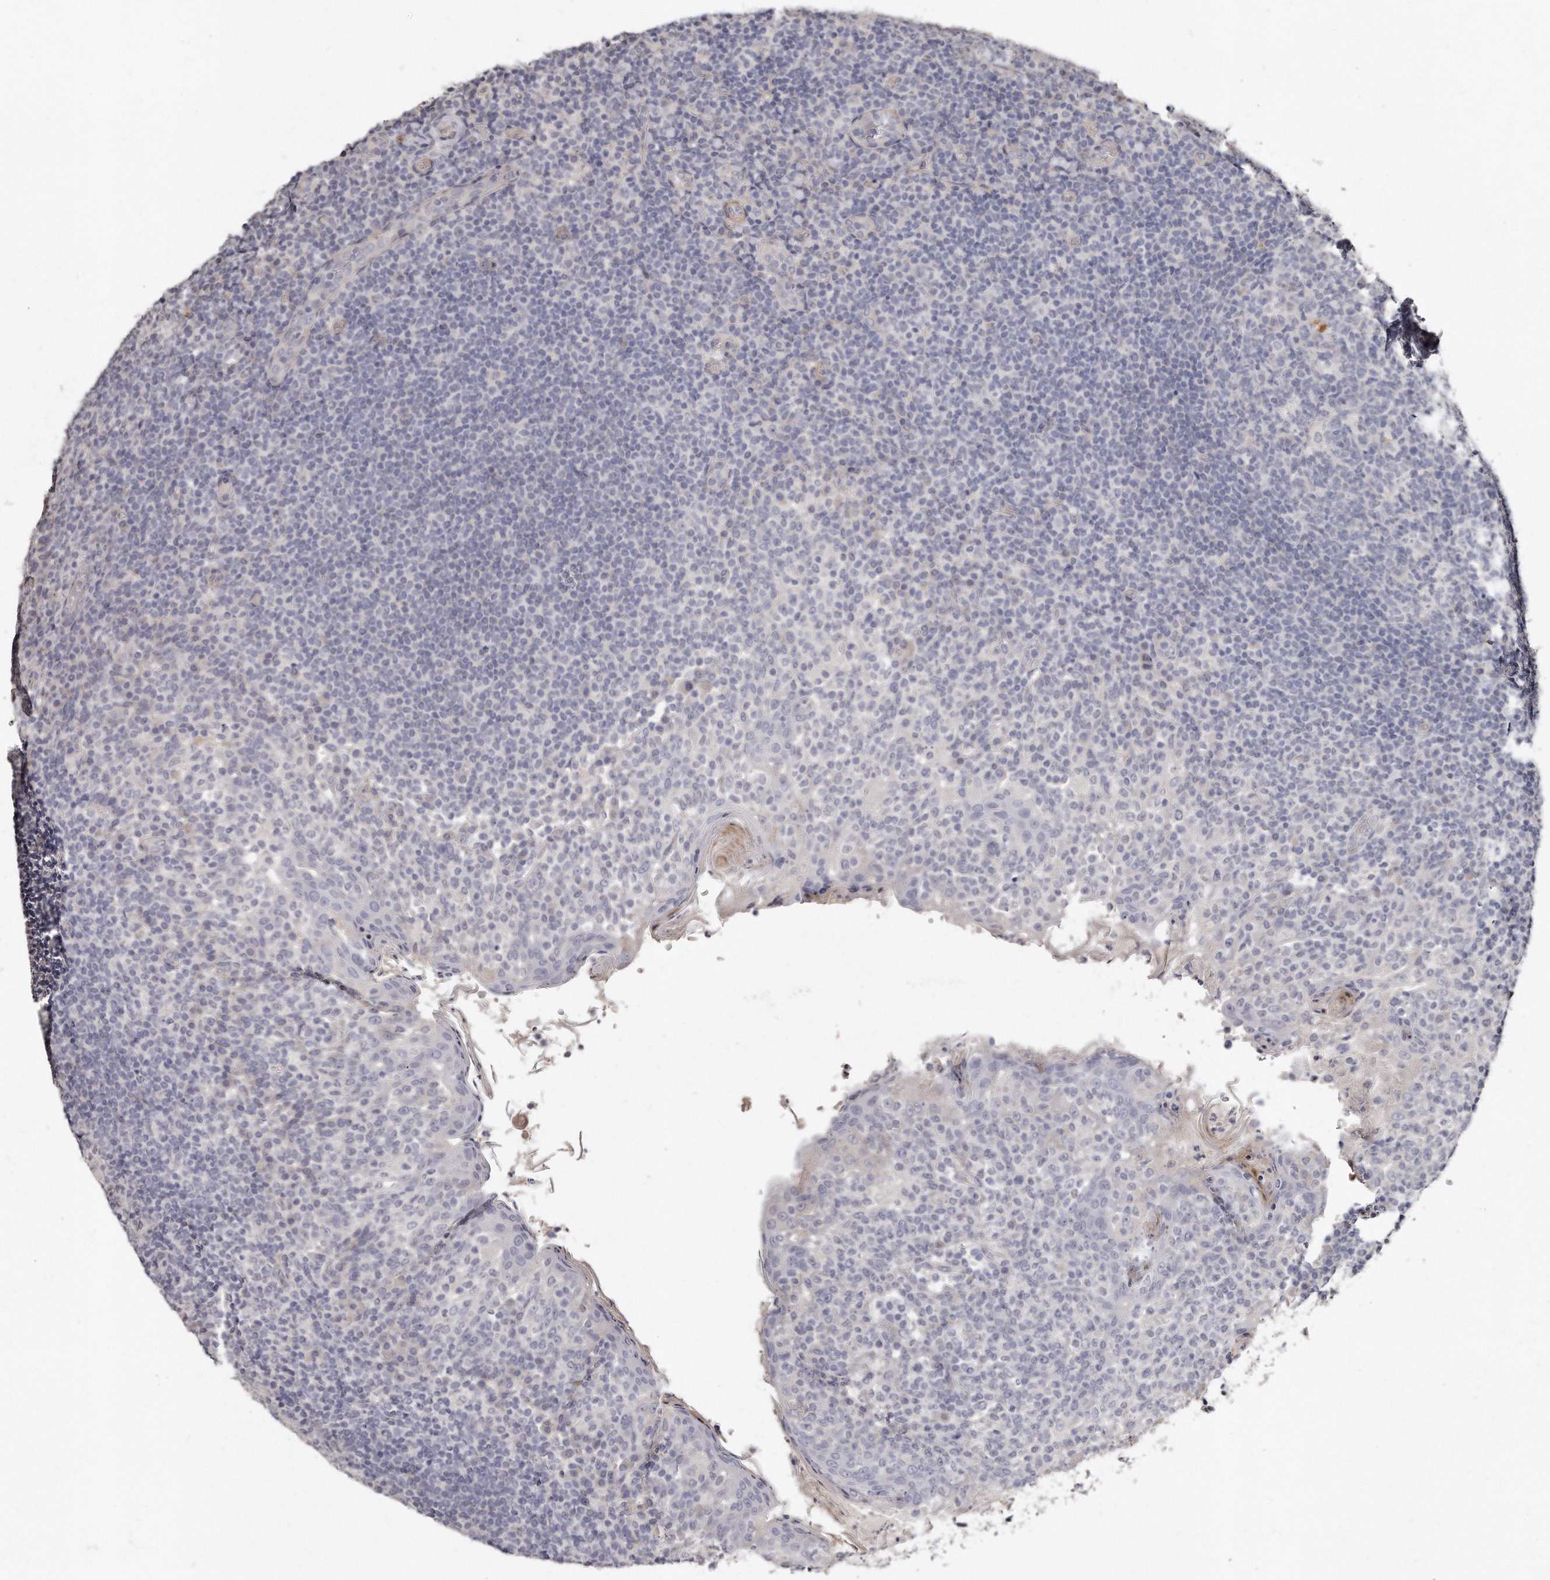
{"staining": {"intensity": "negative", "quantity": "none", "location": "none"}, "tissue": "tonsil", "cell_type": "Germinal center cells", "image_type": "normal", "snomed": [{"axis": "morphology", "description": "Normal tissue, NOS"}, {"axis": "topography", "description": "Tonsil"}], "caption": "A high-resolution micrograph shows IHC staining of normal tonsil, which reveals no significant positivity in germinal center cells. (DAB (3,3'-diaminobenzidine) immunohistochemistry (IHC) with hematoxylin counter stain).", "gene": "LMOD1", "patient": {"sex": "female", "age": 19}}